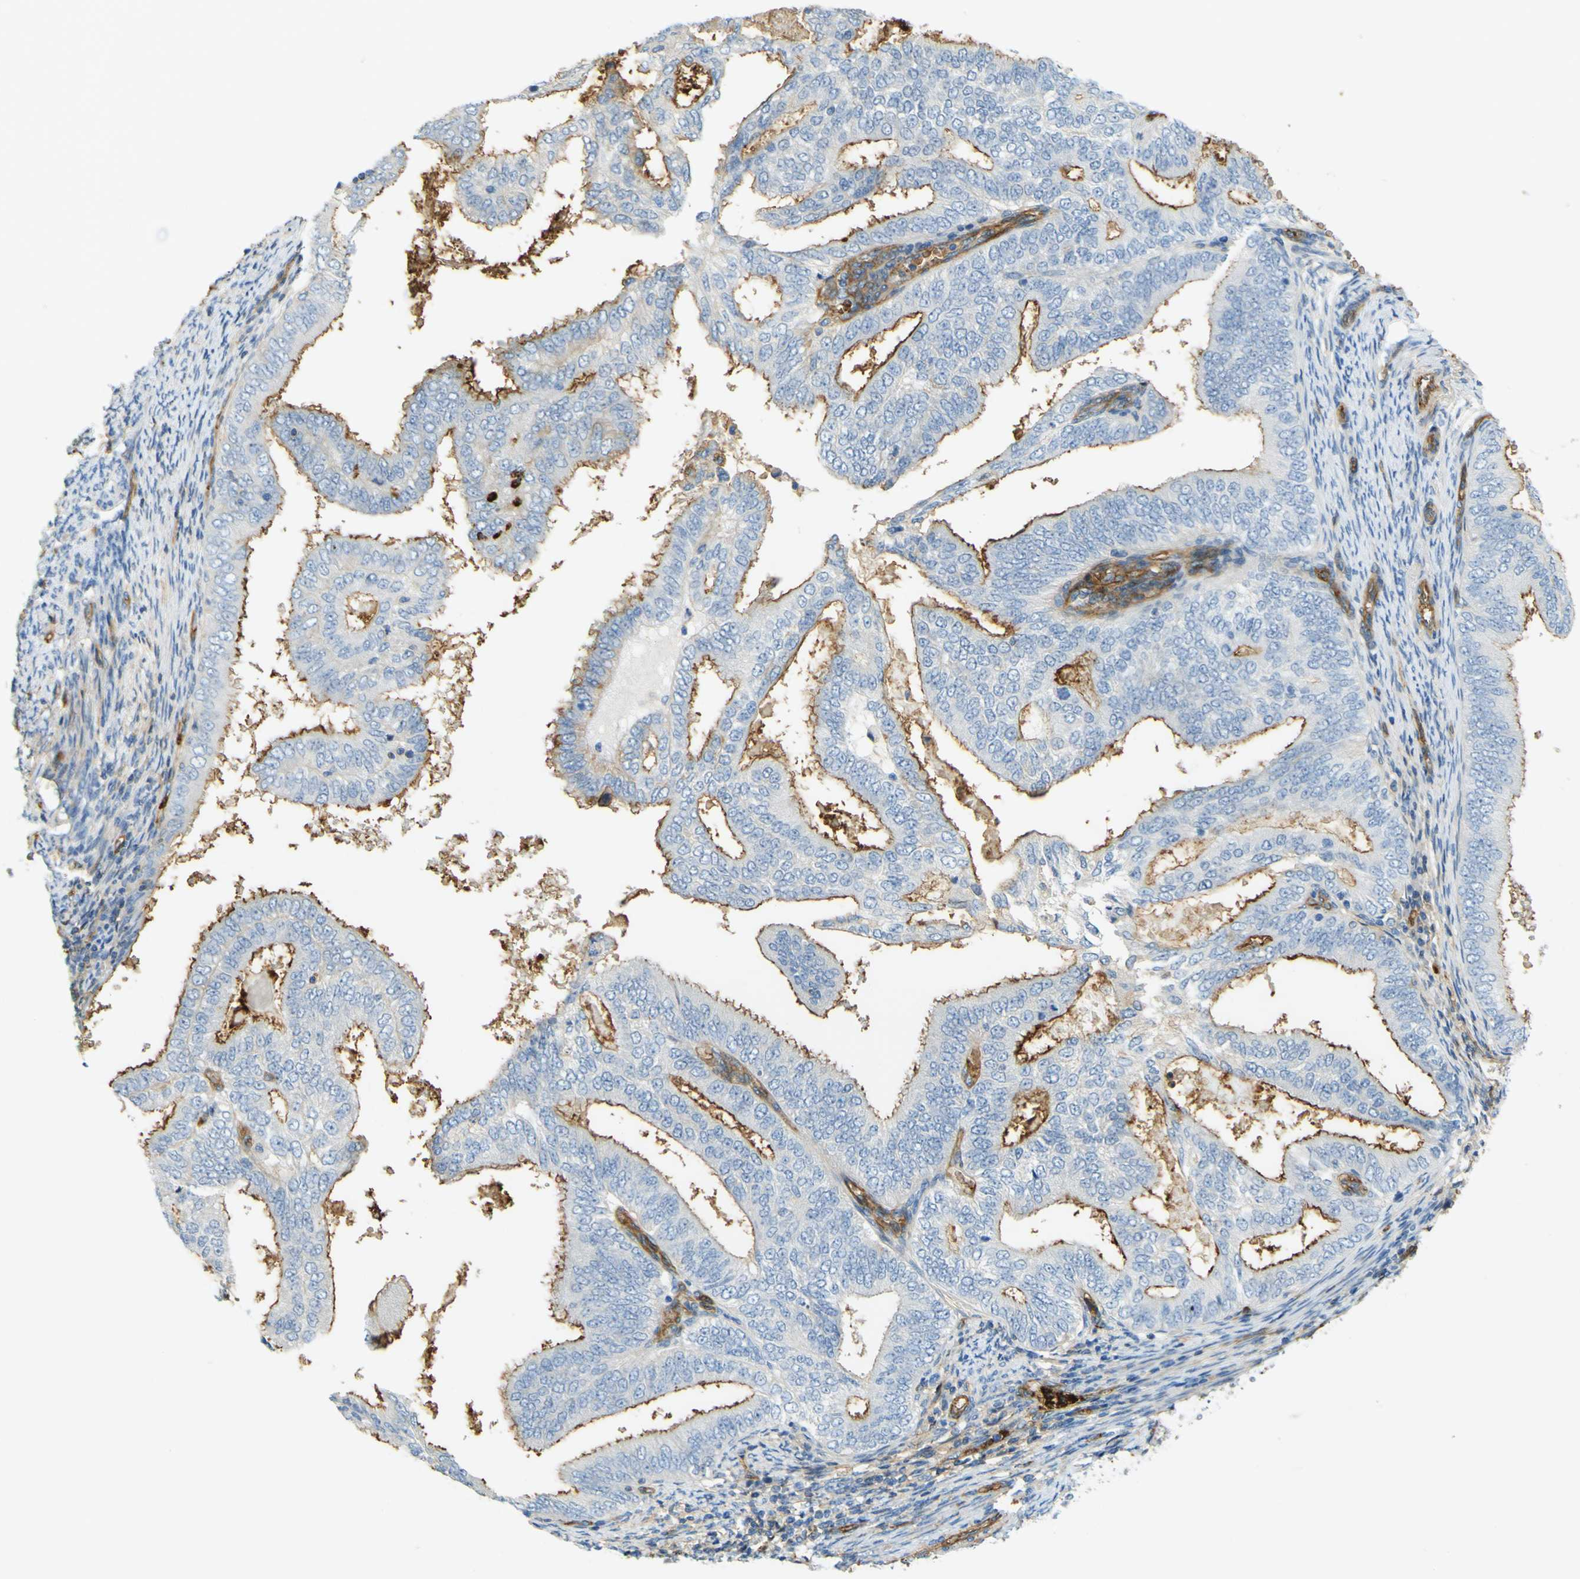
{"staining": {"intensity": "moderate", "quantity": ">75%", "location": "cytoplasmic/membranous"}, "tissue": "endometrial cancer", "cell_type": "Tumor cells", "image_type": "cancer", "snomed": [{"axis": "morphology", "description": "Adenocarcinoma, NOS"}, {"axis": "topography", "description": "Endometrium"}], "caption": "The immunohistochemical stain shows moderate cytoplasmic/membranous expression in tumor cells of adenocarcinoma (endometrial) tissue.", "gene": "PLXDC1", "patient": {"sex": "female", "age": 58}}